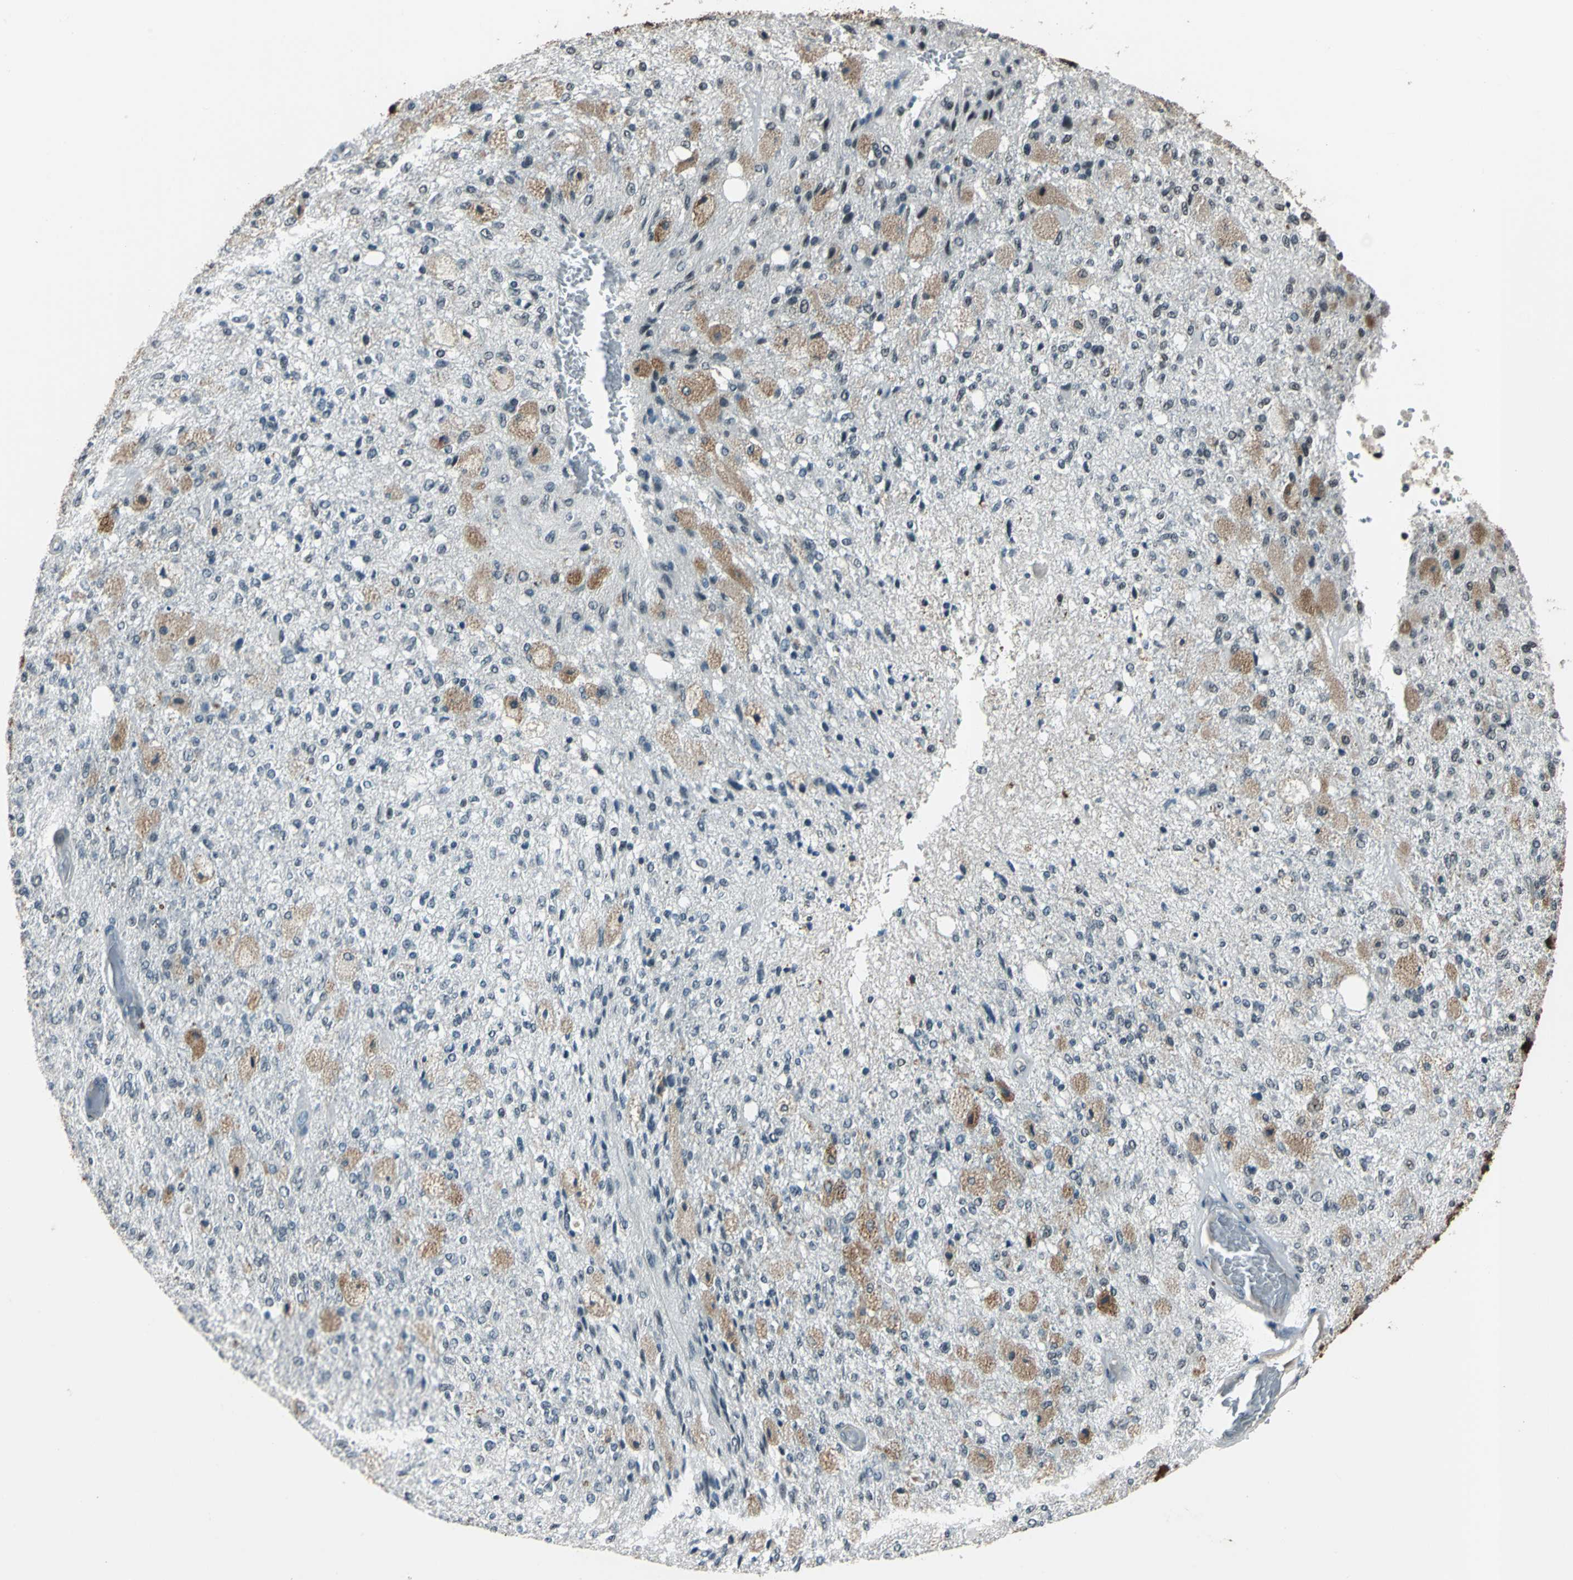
{"staining": {"intensity": "weak", "quantity": "<25%", "location": "nuclear"}, "tissue": "glioma", "cell_type": "Tumor cells", "image_type": "cancer", "snomed": [{"axis": "morphology", "description": "Normal tissue, NOS"}, {"axis": "morphology", "description": "Glioma, malignant, High grade"}, {"axis": "topography", "description": "Cerebral cortex"}], "caption": "This photomicrograph is of glioma stained with immunohistochemistry to label a protein in brown with the nuclei are counter-stained blue. There is no positivity in tumor cells.", "gene": "NR2C2", "patient": {"sex": "male", "age": 77}}